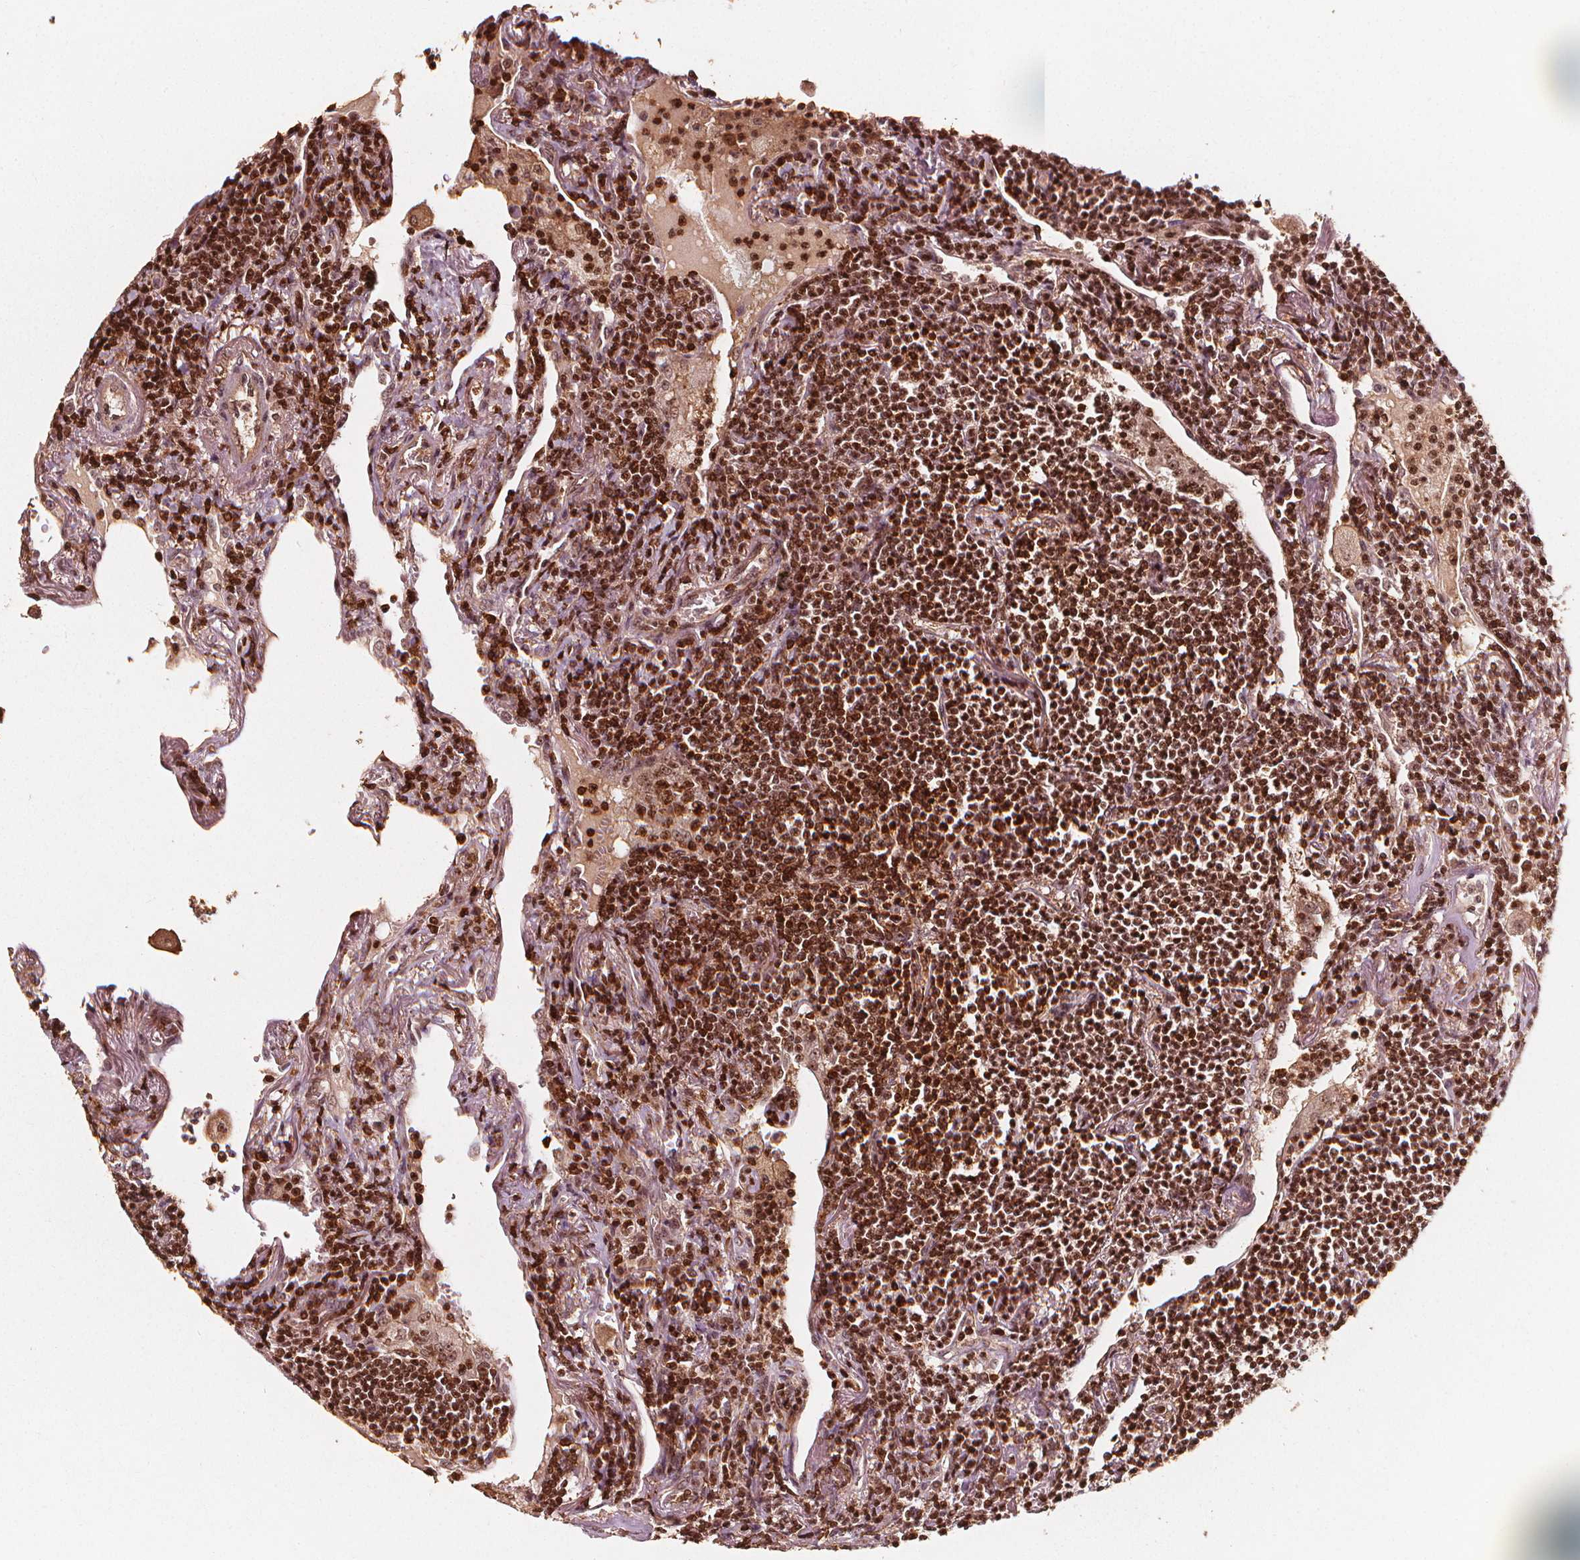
{"staining": {"intensity": "strong", "quantity": ">75%", "location": "cytoplasmic/membranous,nuclear"}, "tissue": "lymphoma", "cell_type": "Tumor cells", "image_type": "cancer", "snomed": [{"axis": "morphology", "description": "Malignant lymphoma, non-Hodgkin's type, Low grade"}, {"axis": "topography", "description": "Lung"}], "caption": "Immunohistochemical staining of human lymphoma reveals high levels of strong cytoplasmic/membranous and nuclear protein expression in about >75% of tumor cells.", "gene": "EXOSC9", "patient": {"sex": "female", "age": 71}}